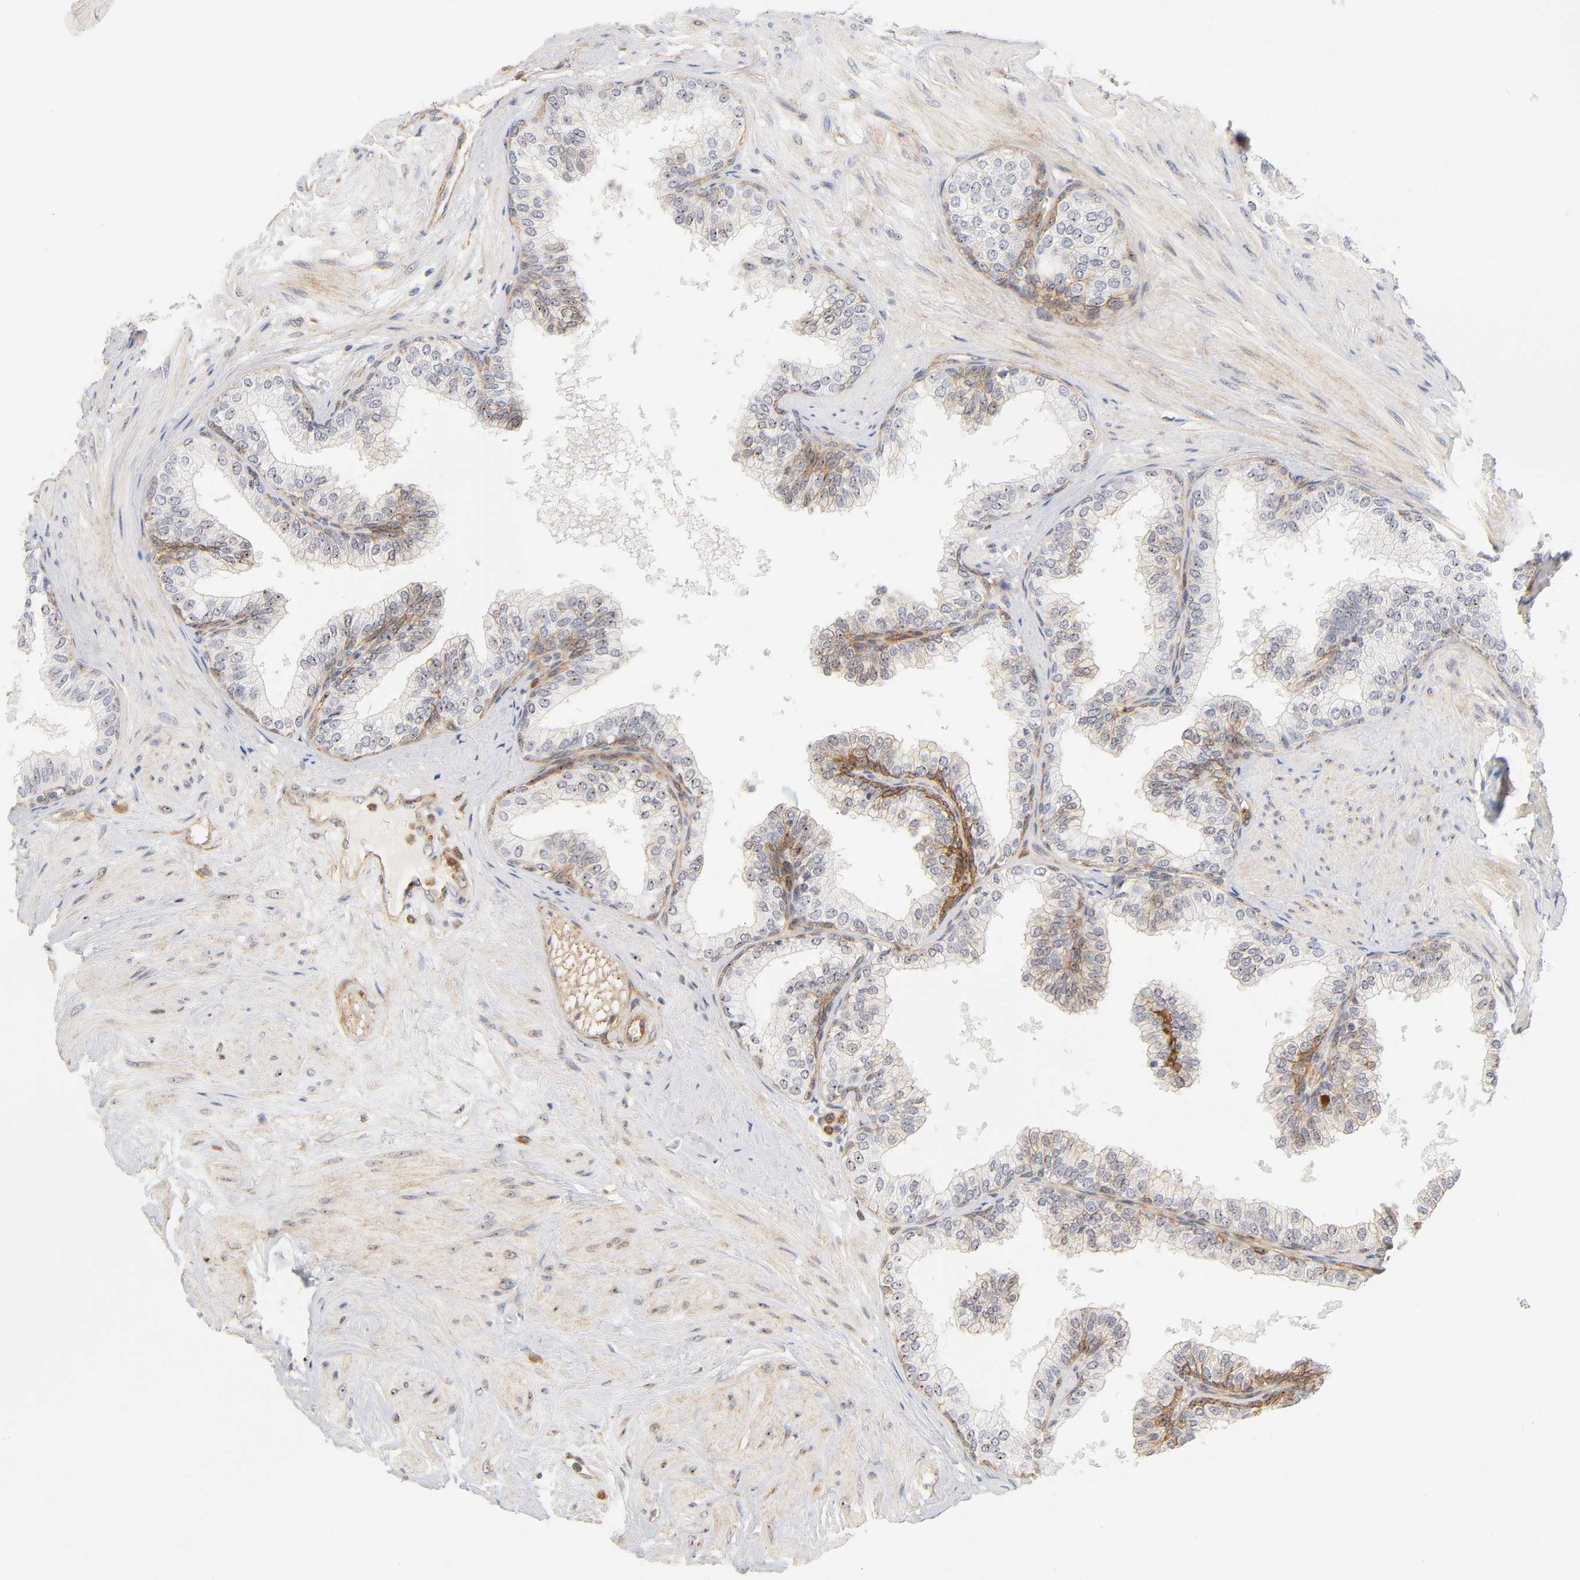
{"staining": {"intensity": "moderate", "quantity": "25%-75%", "location": "cytoplasmic/membranous,nuclear"}, "tissue": "prostate", "cell_type": "Glandular cells", "image_type": "normal", "snomed": [{"axis": "morphology", "description": "Normal tissue, NOS"}, {"axis": "topography", "description": "Prostate"}], "caption": "The image reveals immunohistochemical staining of benign prostate. There is moderate cytoplasmic/membranous,nuclear expression is identified in approximately 25%-75% of glandular cells. (Stains: DAB (3,3'-diaminobenzidine) in brown, nuclei in blue, Microscopy: brightfield microscopy at high magnification).", "gene": "PLD1", "patient": {"sex": "male", "age": 60}}